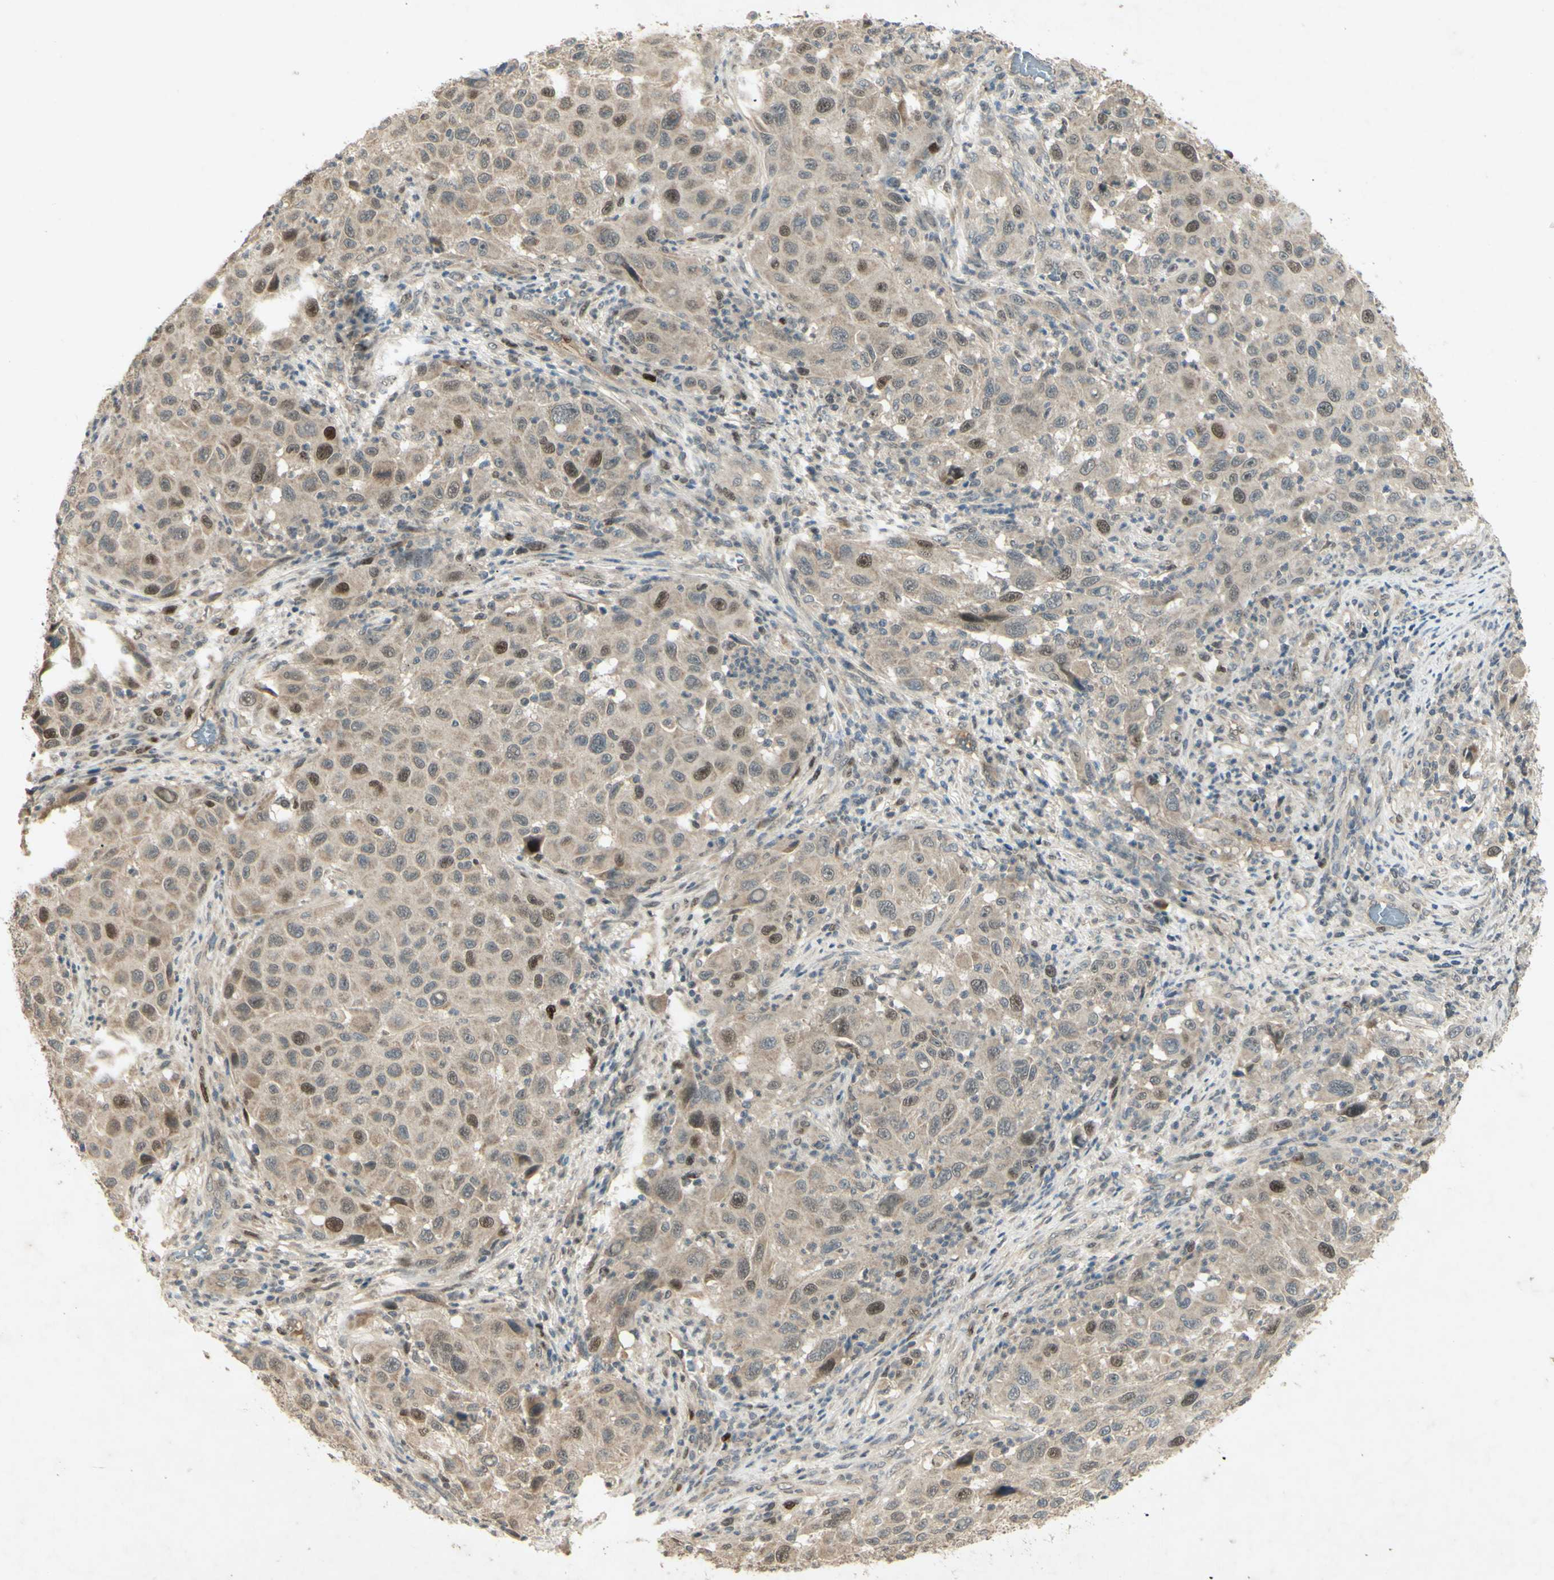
{"staining": {"intensity": "moderate", "quantity": "<25%", "location": "nuclear"}, "tissue": "melanoma", "cell_type": "Tumor cells", "image_type": "cancer", "snomed": [{"axis": "morphology", "description": "Malignant melanoma, Metastatic site"}, {"axis": "topography", "description": "Lymph node"}], "caption": "Human melanoma stained for a protein (brown) shows moderate nuclear positive staining in about <25% of tumor cells.", "gene": "RAD18", "patient": {"sex": "male", "age": 61}}